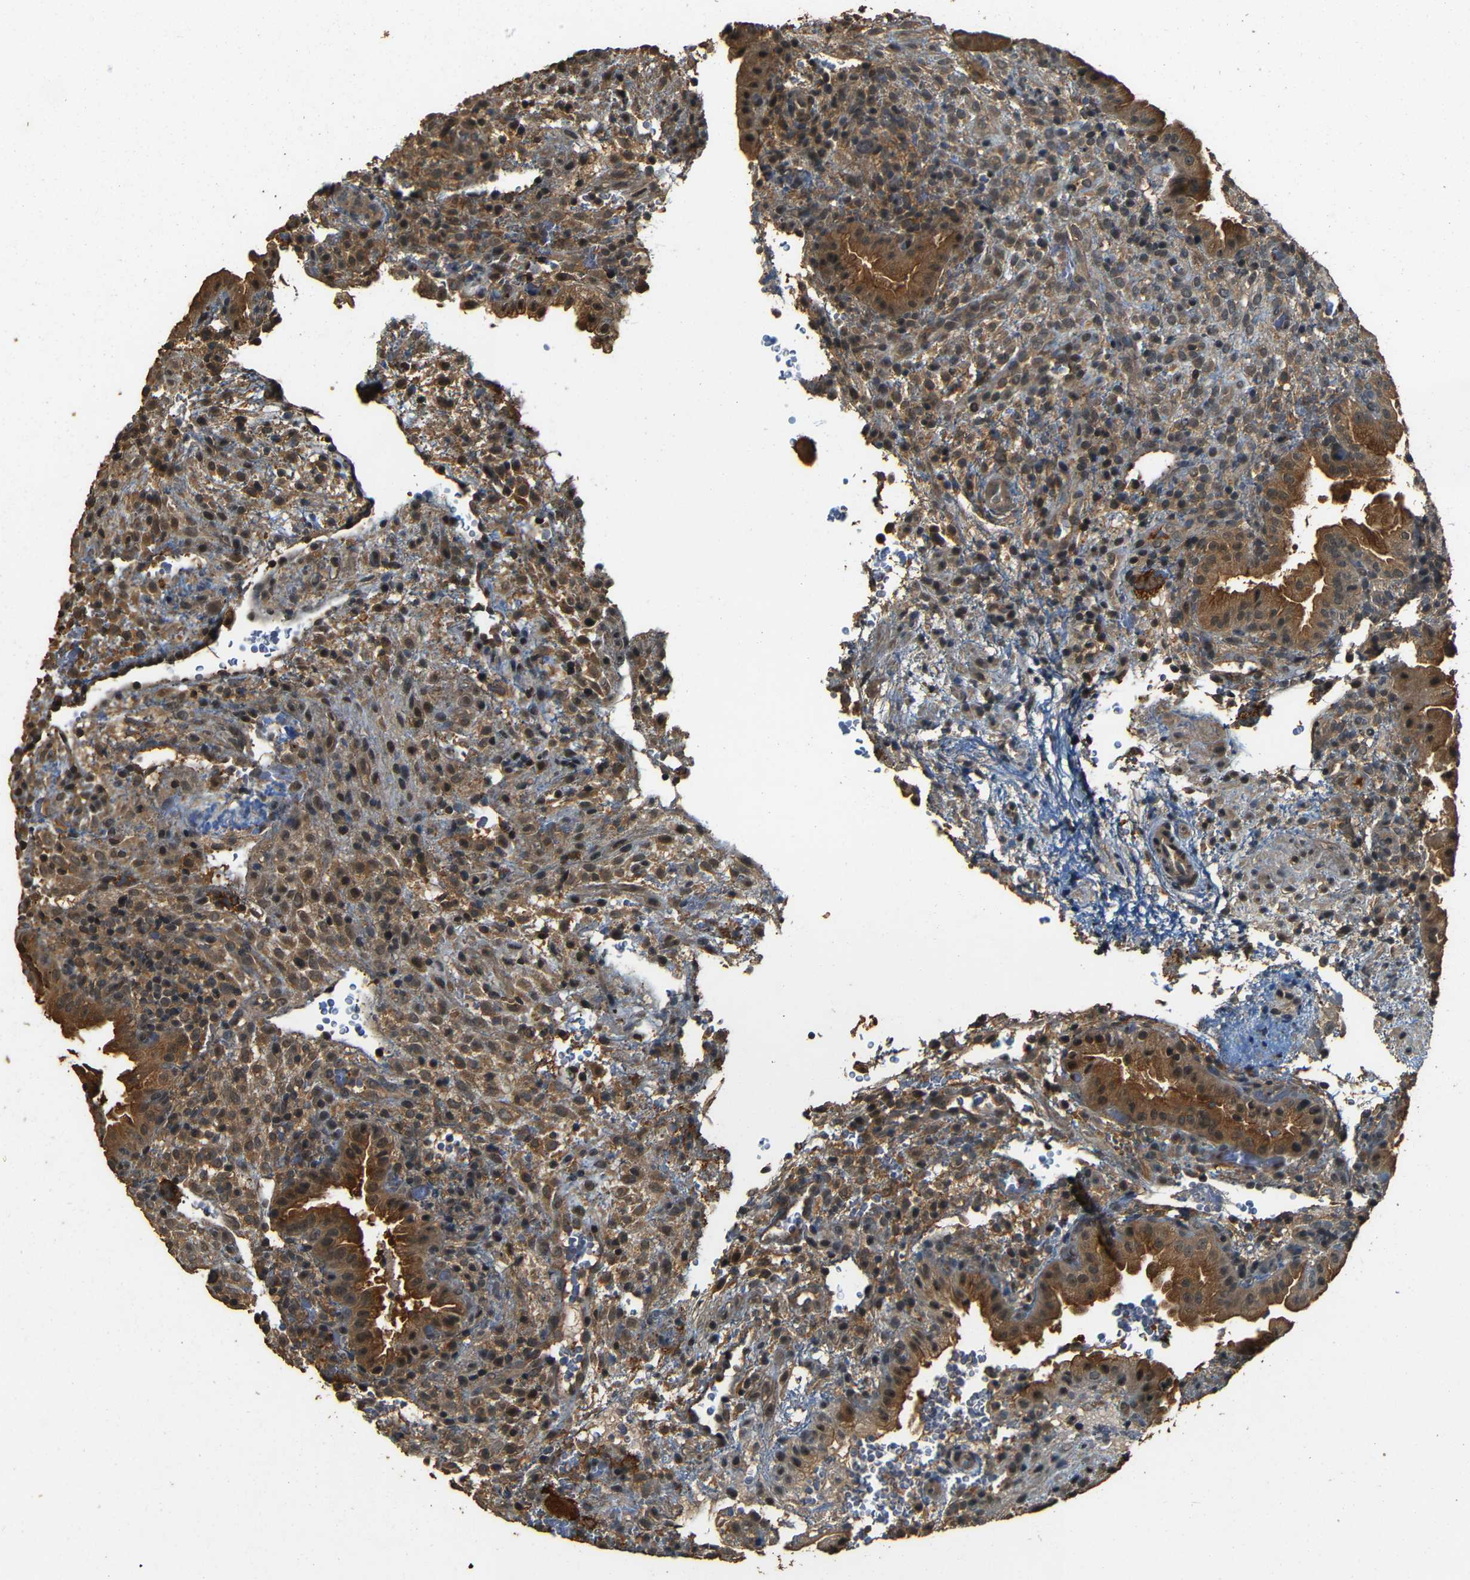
{"staining": {"intensity": "moderate", "quantity": ">75%", "location": "cytoplasmic/membranous,nuclear"}, "tissue": "placenta", "cell_type": "Decidual cells", "image_type": "normal", "snomed": [{"axis": "morphology", "description": "Normal tissue, NOS"}, {"axis": "topography", "description": "Placenta"}], "caption": "DAB (3,3'-diaminobenzidine) immunohistochemical staining of benign human placenta demonstrates moderate cytoplasmic/membranous,nuclear protein positivity in about >75% of decidual cells. (Stains: DAB in brown, nuclei in blue, Microscopy: brightfield microscopy at high magnification).", "gene": "PDE5A", "patient": {"sex": "female", "age": 19}}